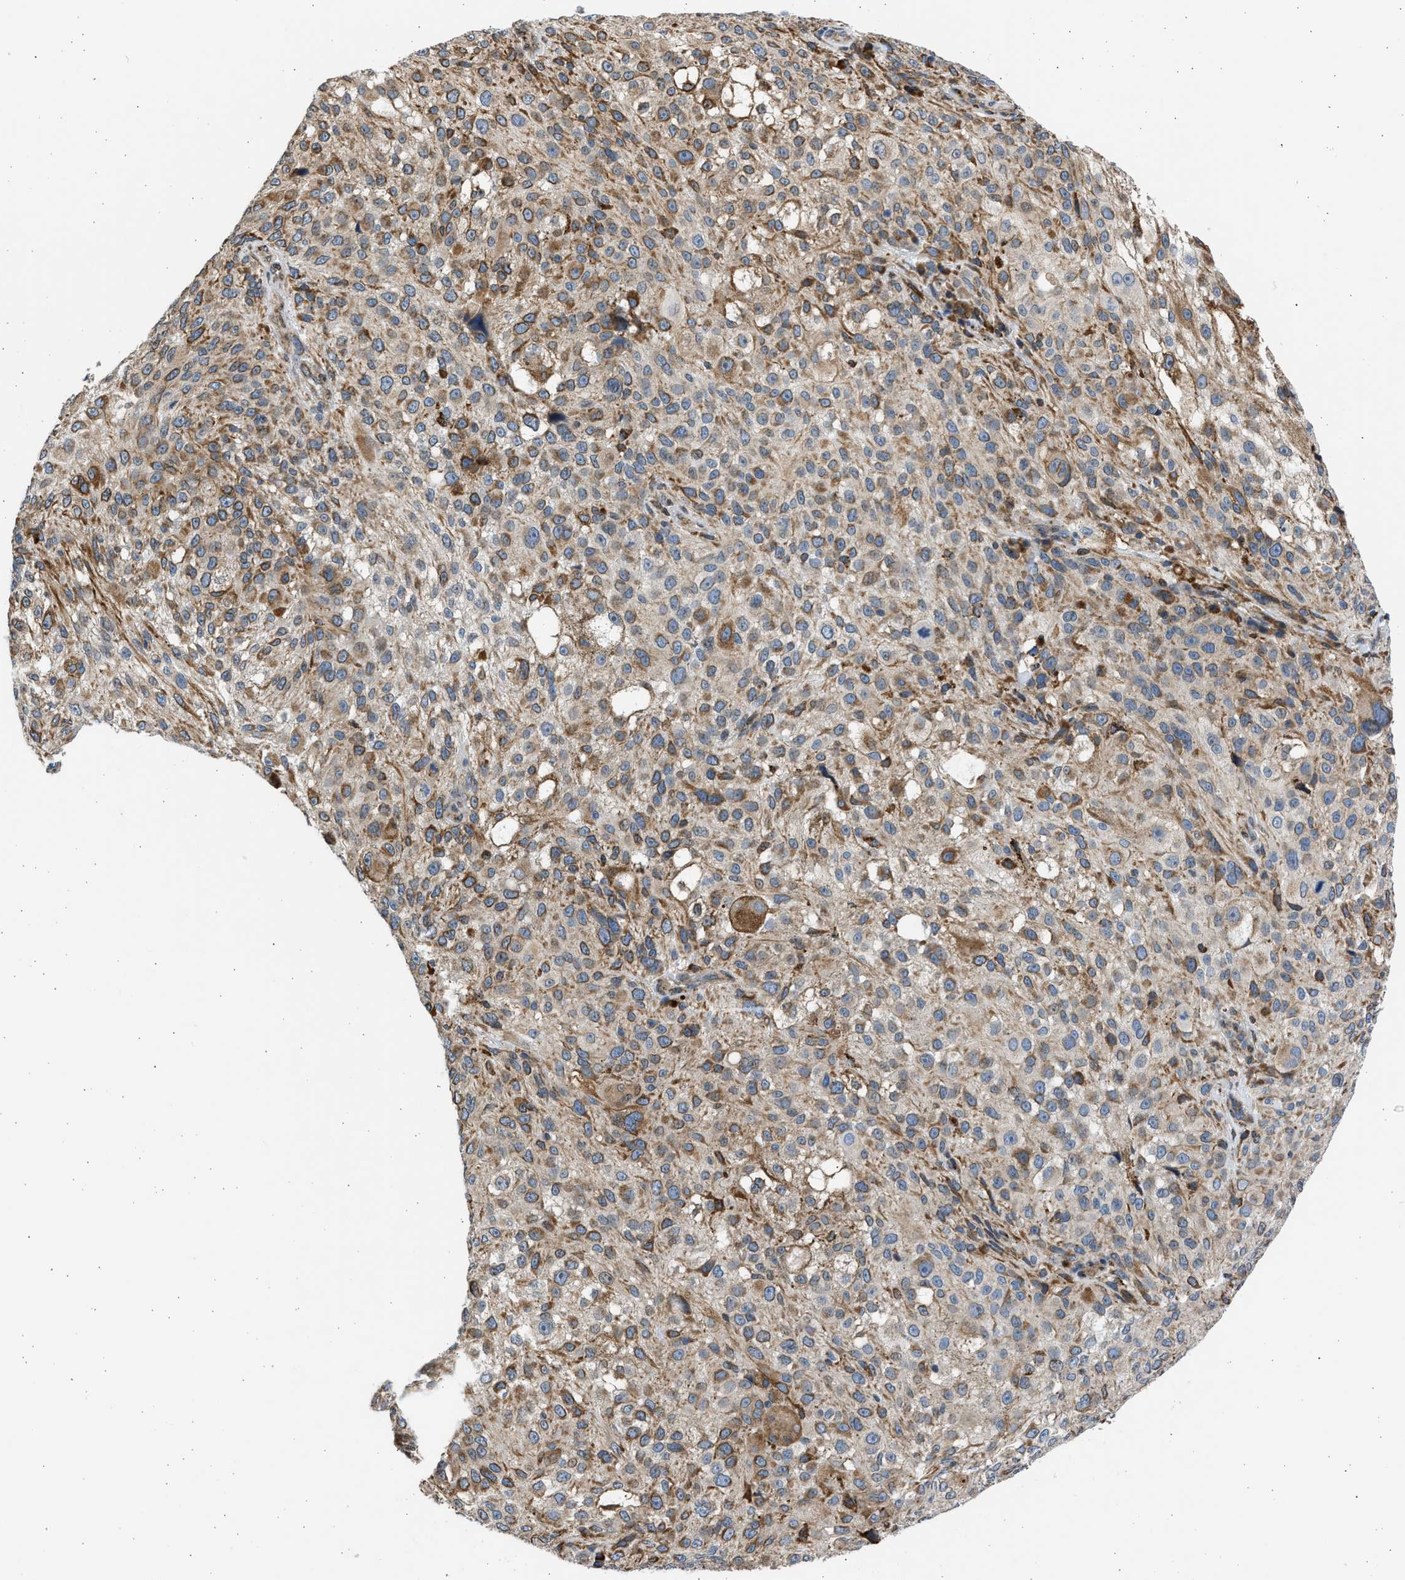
{"staining": {"intensity": "moderate", "quantity": "25%-75%", "location": "cytoplasmic/membranous"}, "tissue": "melanoma", "cell_type": "Tumor cells", "image_type": "cancer", "snomed": [{"axis": "morphology", "description": "Necrosis, NOS"}, {"axis": "morphology", "description": "Malignant melanoma, NOS"}, {"axis": "topography", "description": "Skin"}], "caption": "IHC (DAB (3,3'-diaminobenzidine)) staining of malignant melanoma displays moderate cytoplasmic/membranous protein staining in about 25%-75% of tumor cells. Immunohistochemistry stains the protein in brown and the nuclei are stained blue.", "gene": "PLD2", "patient": {"sex": "female", "age": 87}}